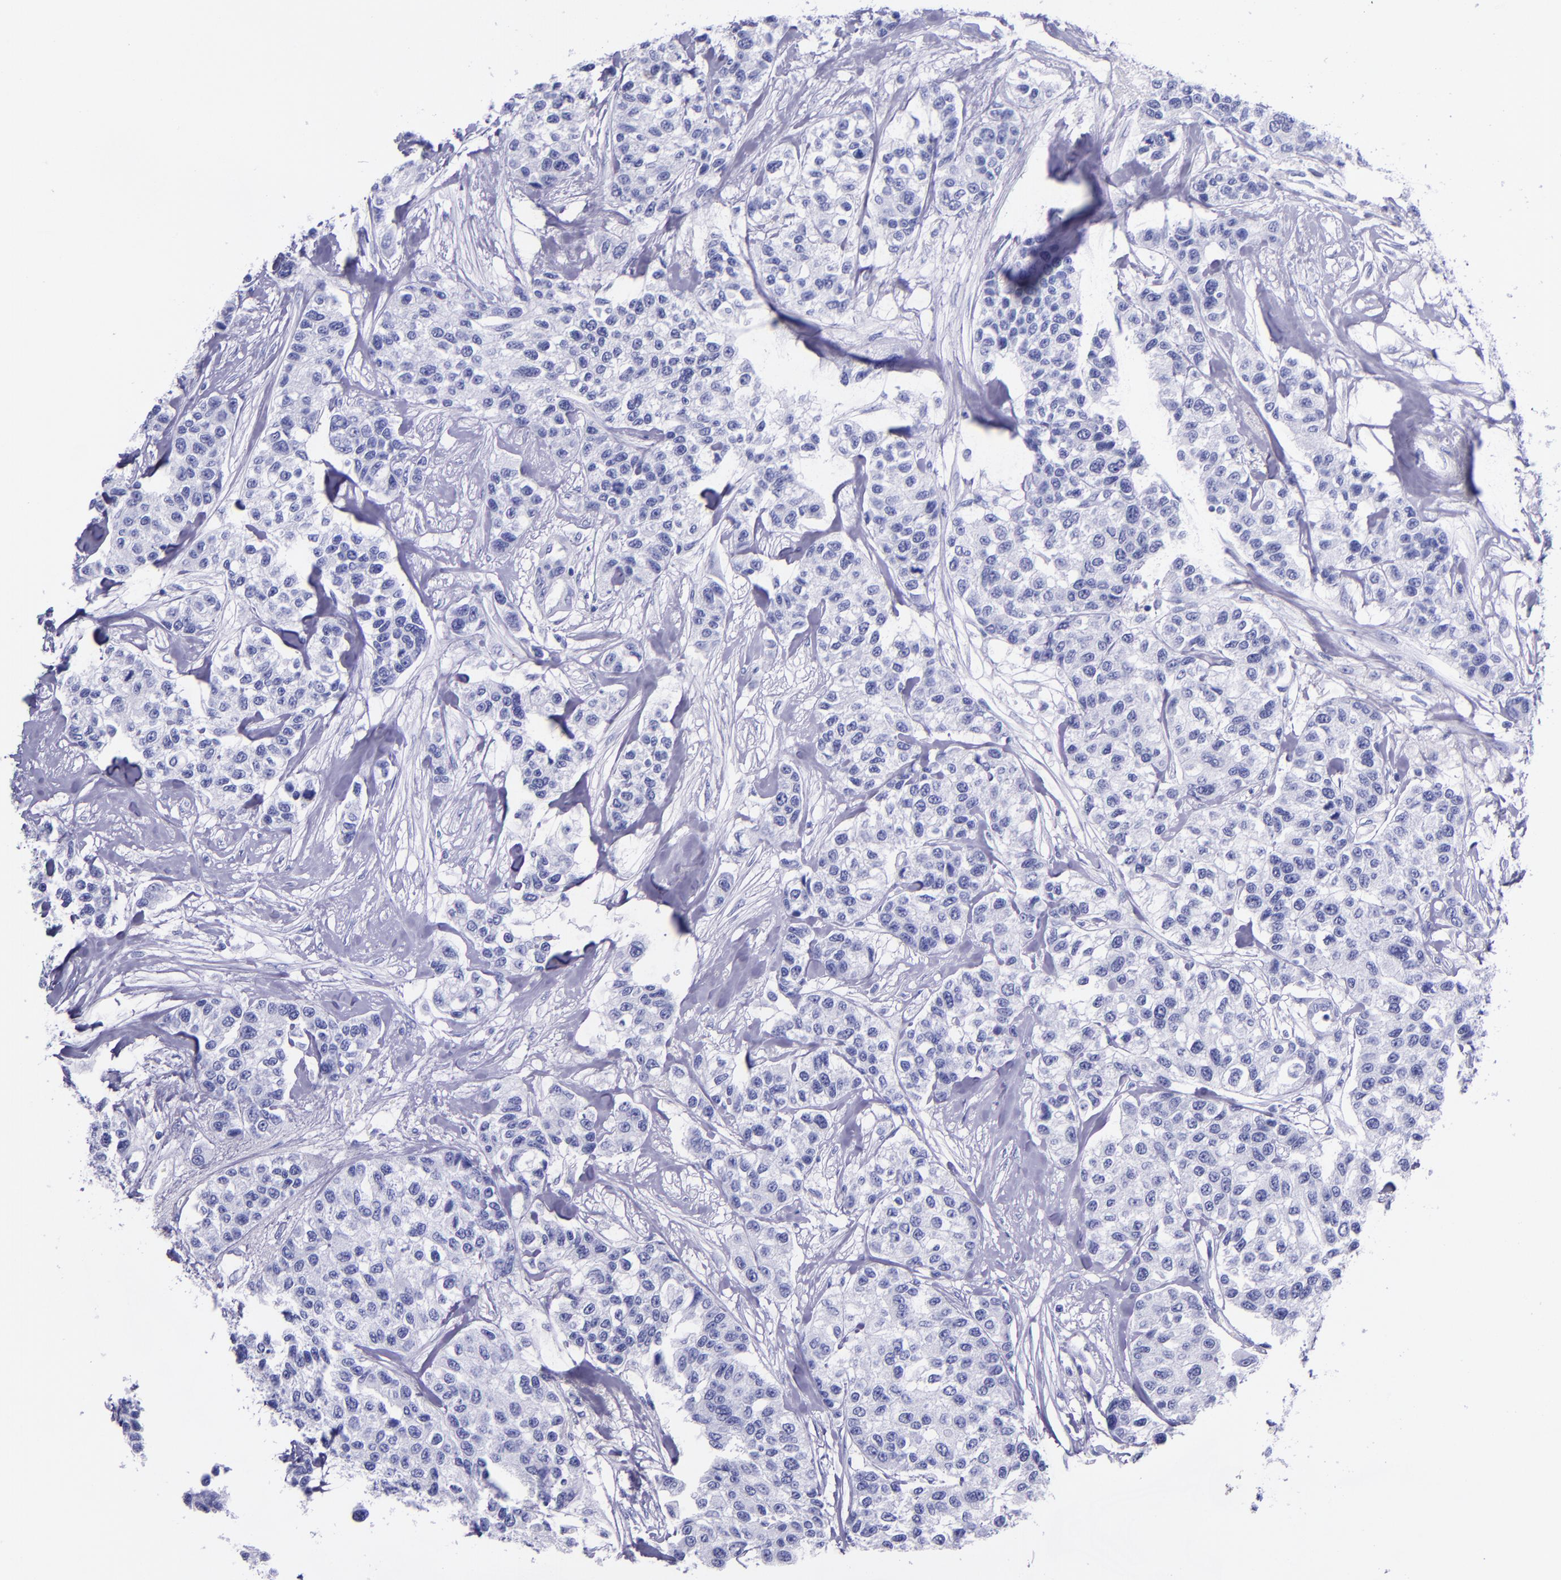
{"staining": {"intensity": "negative", "quantity": "none", "location": "none"}, "tissue": "breast cancer", "cell_type": "Tumor cells", "image_type": "cancer", "snomed": [{"axis": "morphology", "description": "Duct carcinoma"}, {"axis": "topography", "description": "Breast"}], "caption": "Intraductal carcinoma (breast) was stained to show a protein in brown. There is no significant positivity in tumor cells.", "gene": "MBP", "patient": {"sex": "female", "age": 51}}